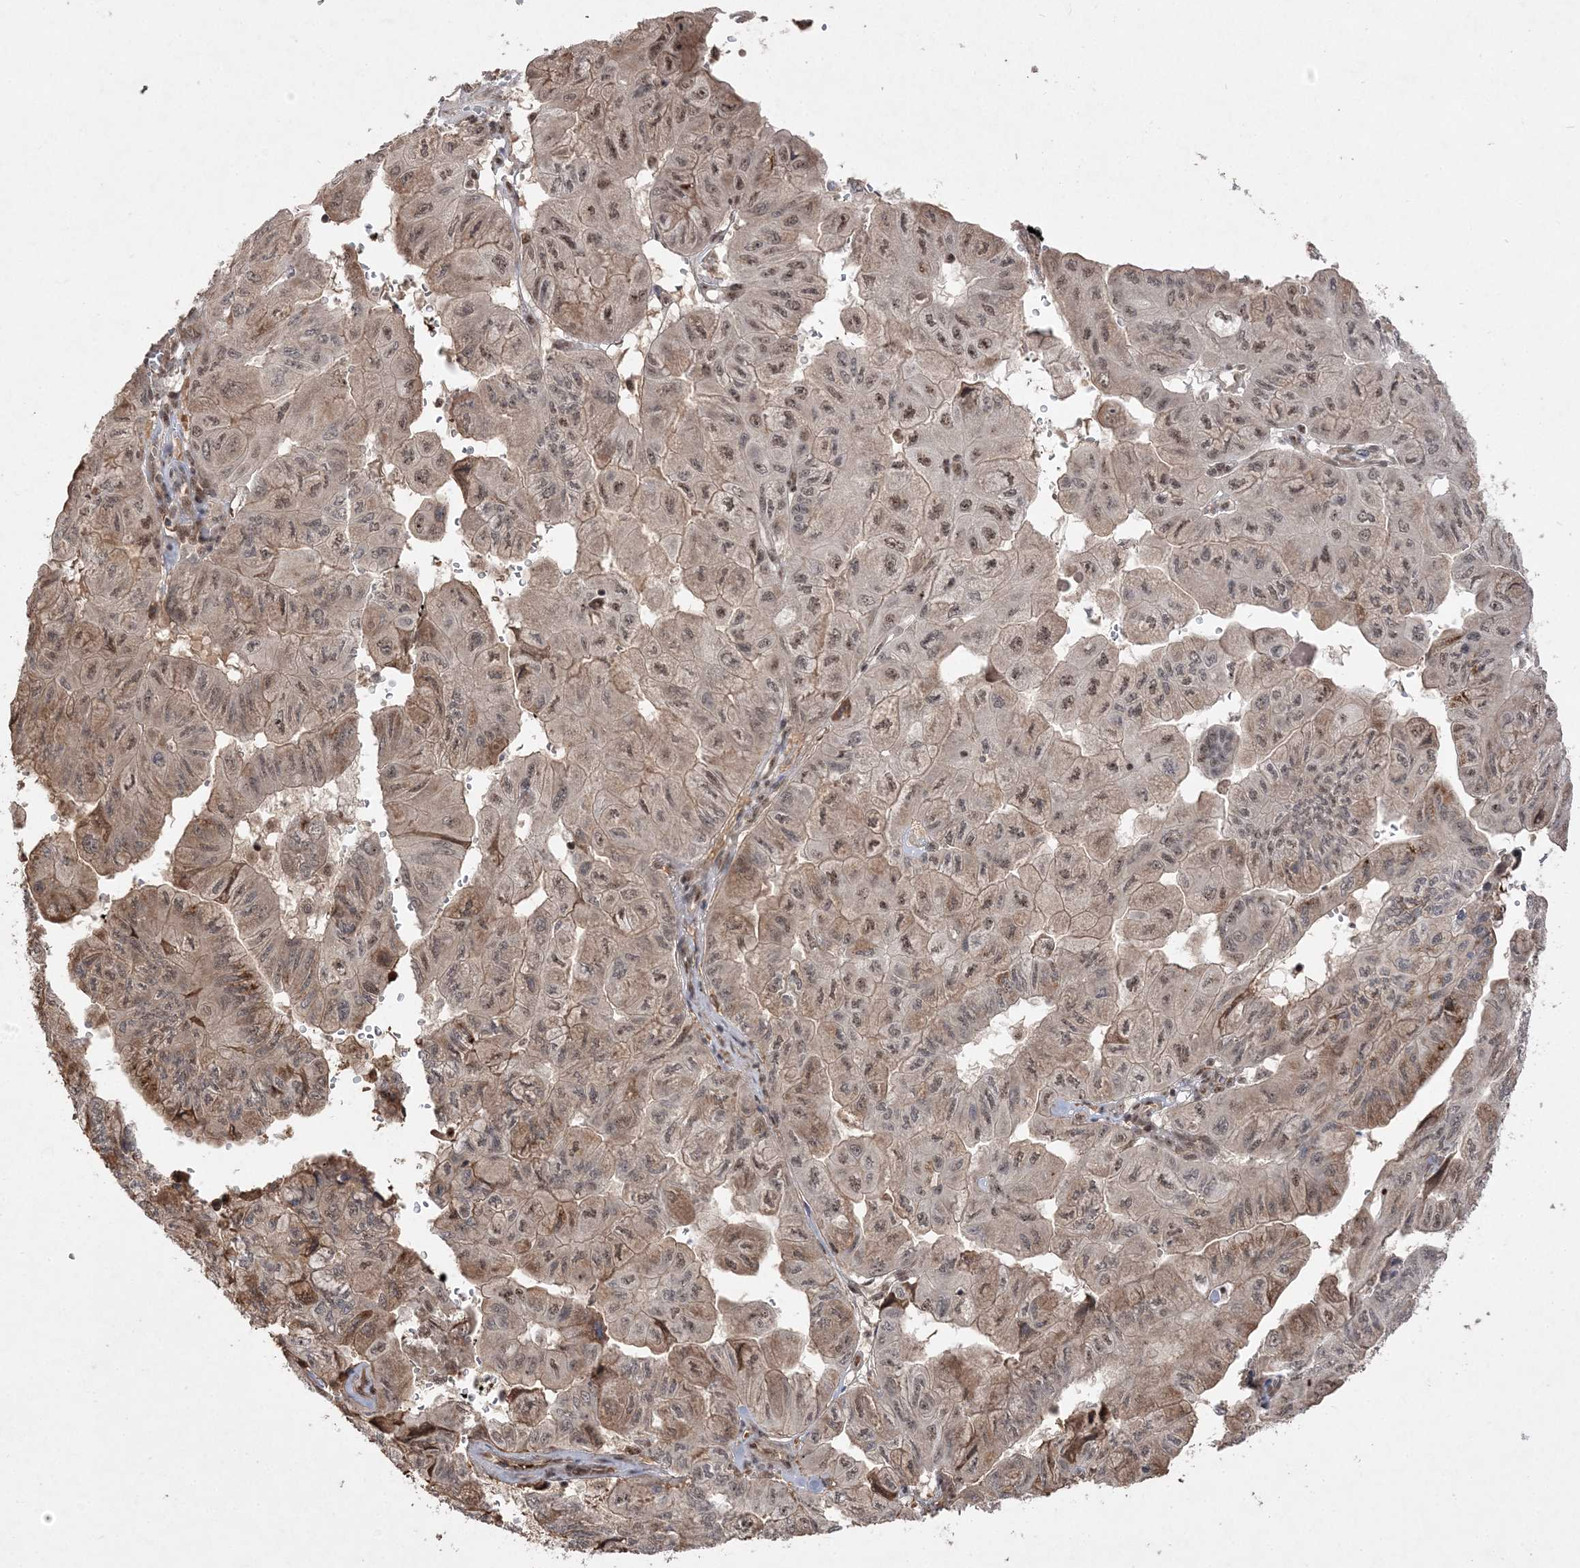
{"staining": {"intensity": "weak", "quantity": ">75%", "location": "cytoplasmic/membranous,nuclear"}, "tissue": "pancreatic cancer", "cell_type": "Tumor cells", "image_type": "cancer", "snomed": [{"axis": "morphology", "description": "Adenocarcinoma, NOS"}, {"axis": "topography", "description": "Pancreas"}], "caption": "This image reveals immunohistochemistry staining of pancreatic adenocarcinoma, with low weak cytoplasmic/membranous and nuclear positivity in about >75% of tumor cells.", "gene": "RBM17", "patient": {"sex": "male", "age": 51}}